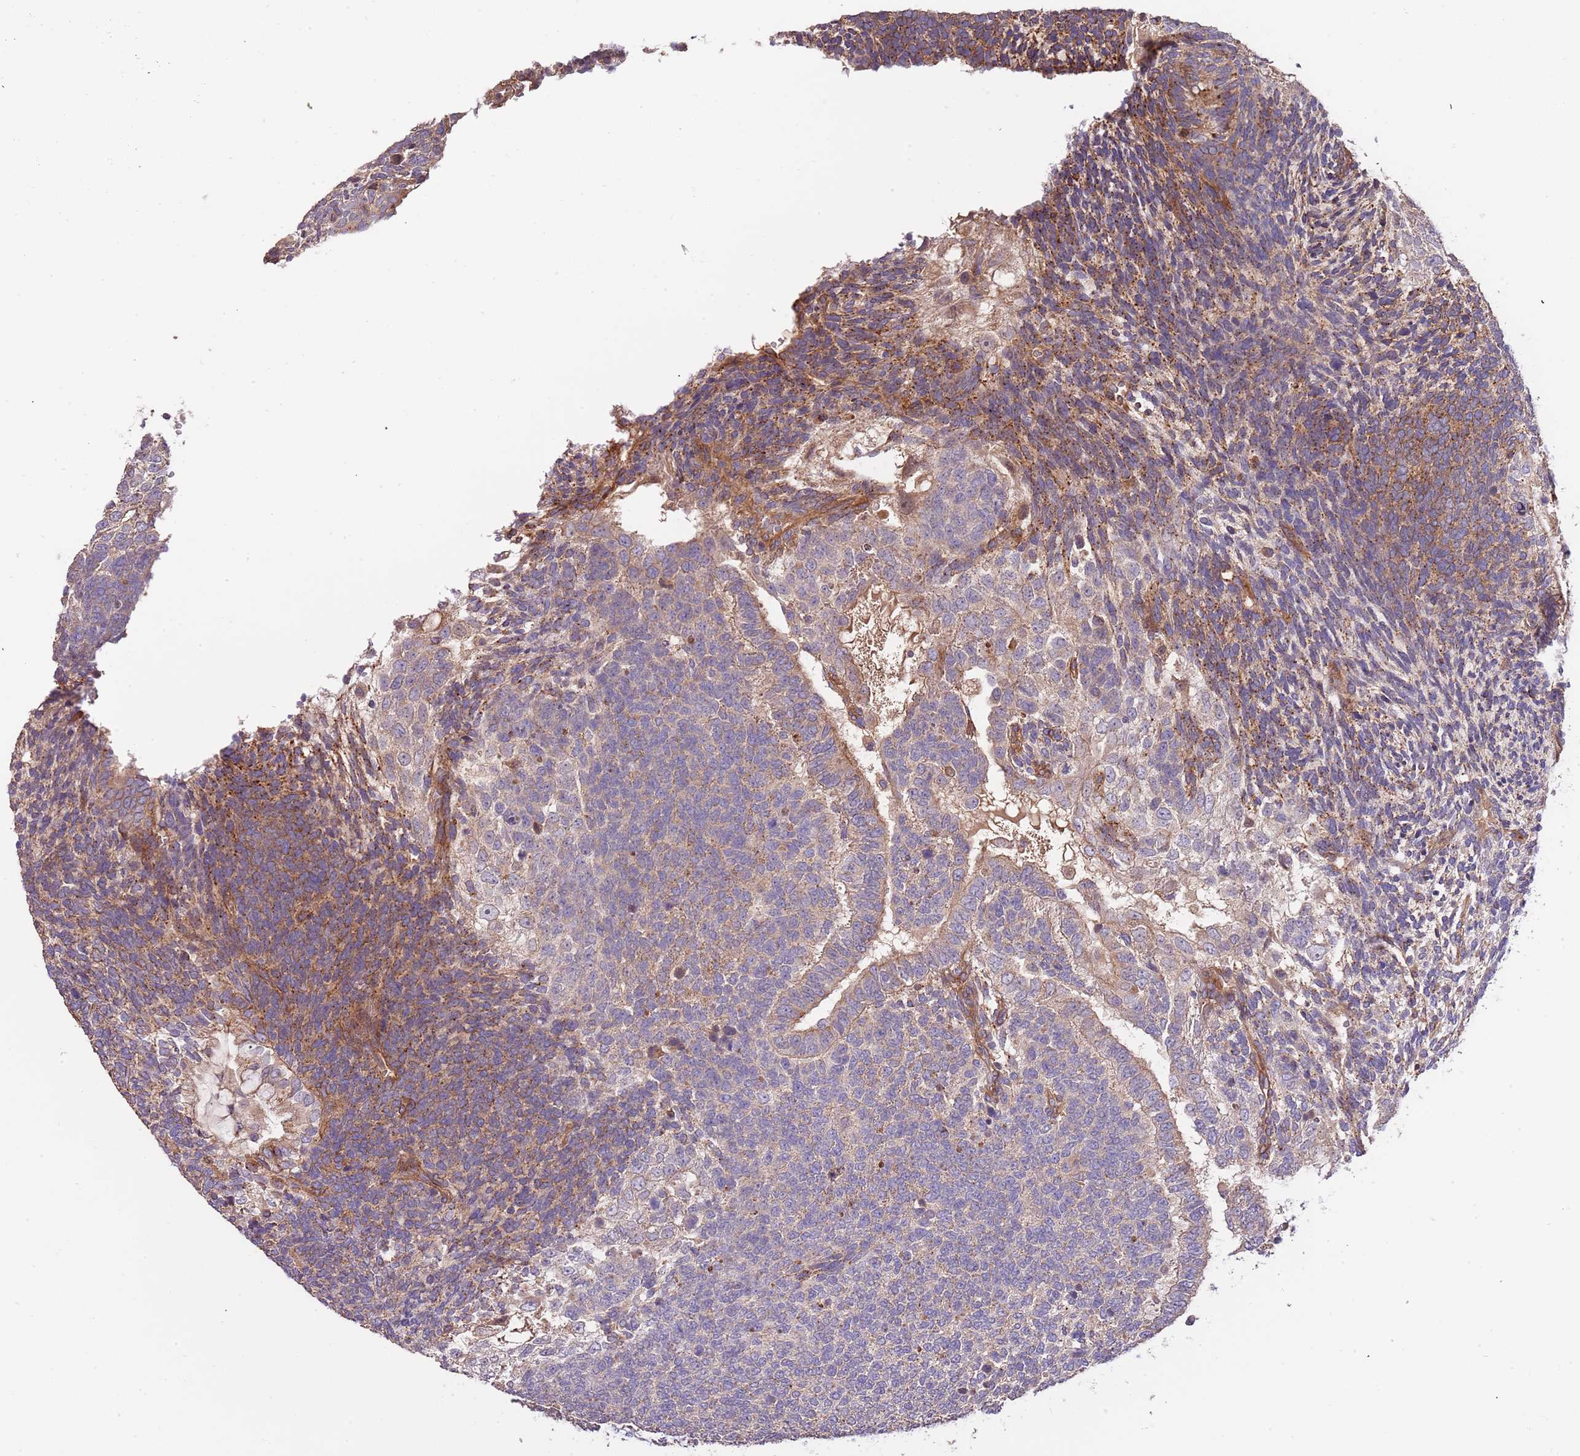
{"staining": {"intensity": "moderate", "quantity": "25%-75%", "location": "cytoplasmic/membranous"}, "tissue": "testis cancer", "cell_type": "Tumor cells", "image_type": "cancer", "snomed": [{"axis": "morphology", "description": "Carcinoma, Embryonal, NOS"}, {"axis": "topography", "description": "Testis"}], "caption": "Moderate cytoplasmic/membranous protein staining is present in about 25%-75% of tumor cells in embryonal carcinoma (testis).", "gene": "DOCK6", "patient": {"sex": "male", "age": 23}}